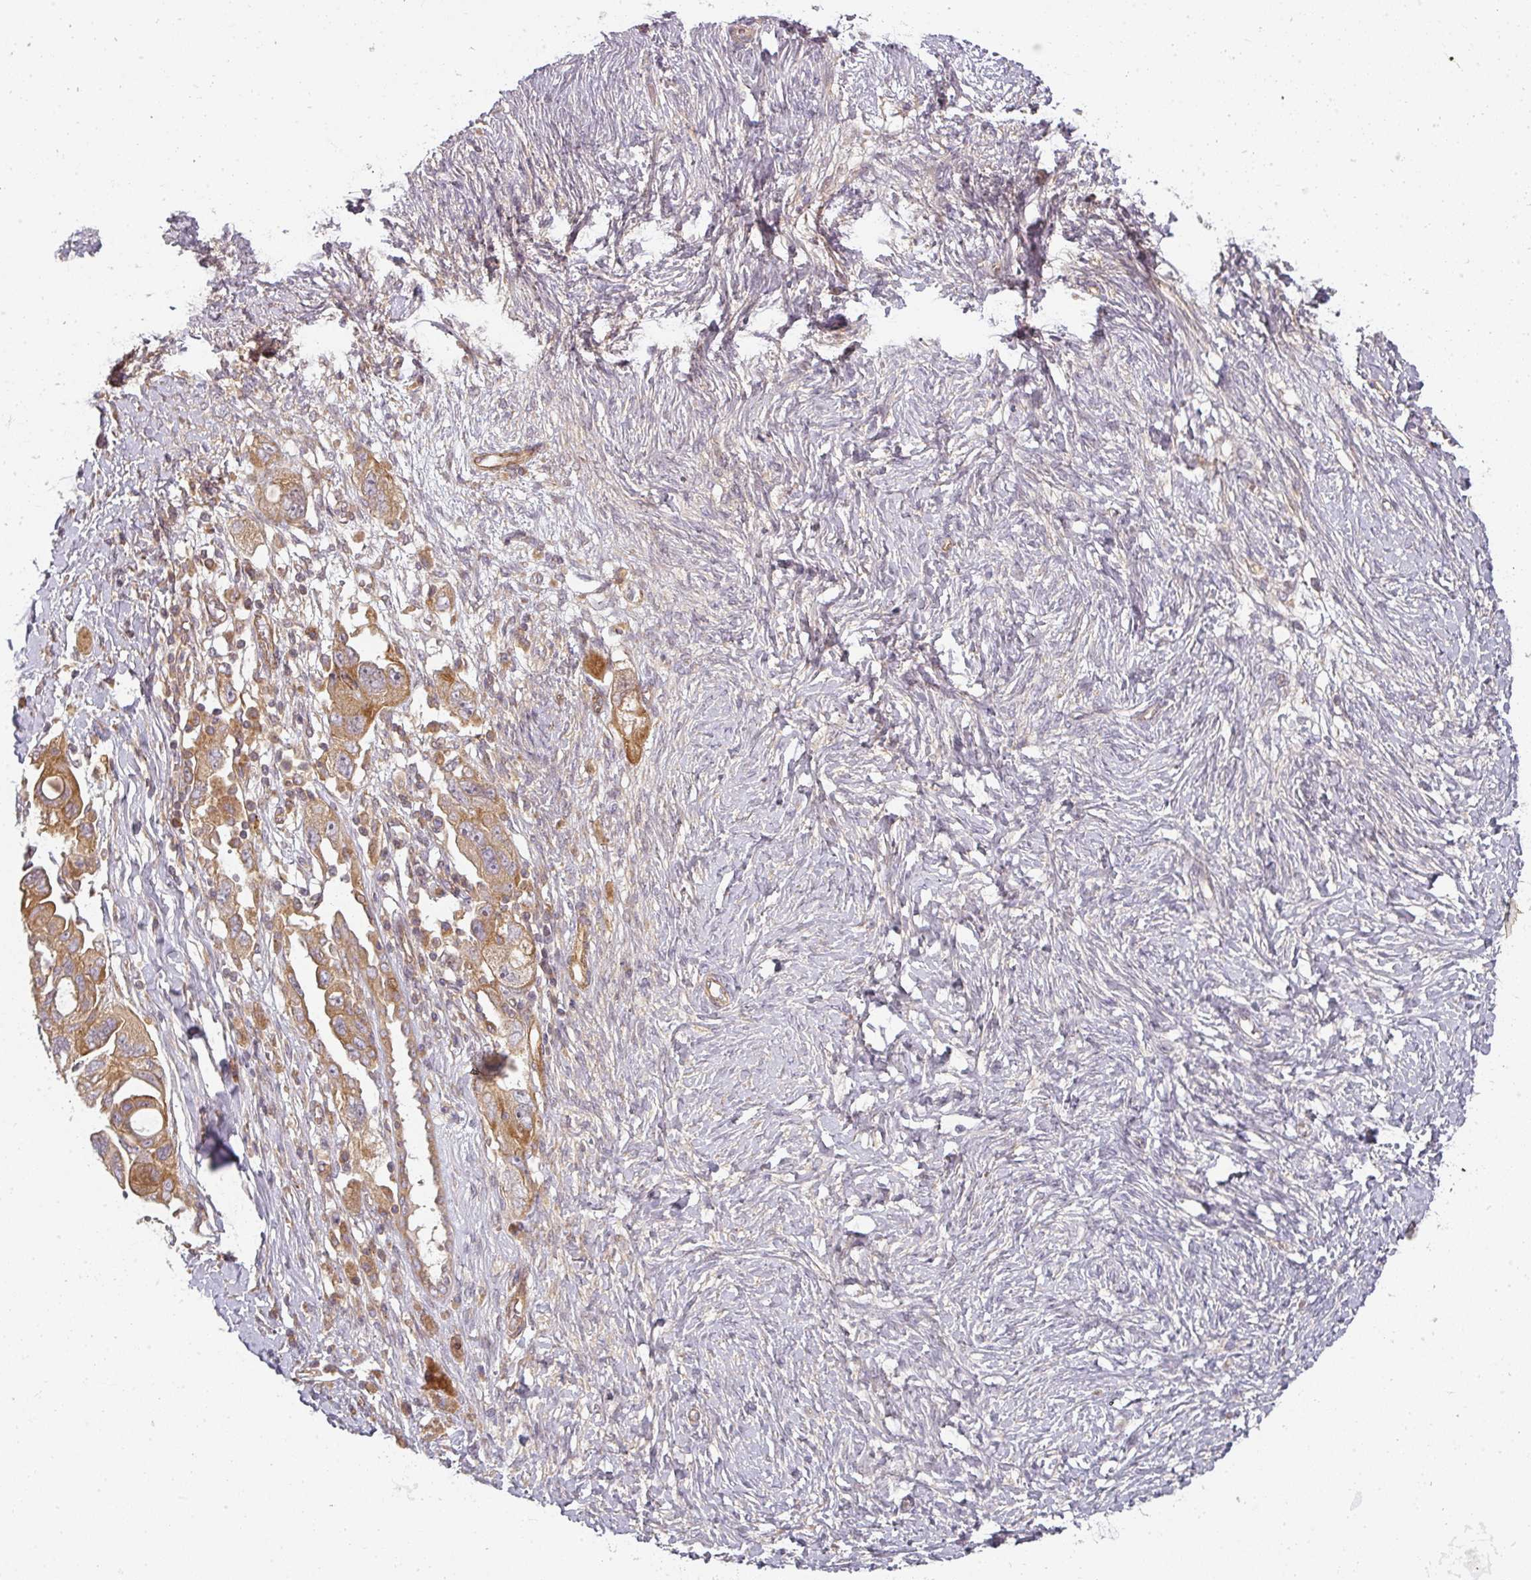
{"staining": {"intensity": "moderate", "quantity": ">75%", "location": "cytoplasmic/membranous"}, "tissue": "ovarian cancer", "cell_type": "Tumor cells", "image_type": "cancer", "snomed": [{"axis": "morphology", "description": "Carcinoma, NOS"}, {"axis": "morphology", "description": "Cystadenocarcinoma, serous, NOS"}, {"axis": "topography", "description": "Ovary"}], "caption": "Tumor cells reveal medium levels of moderate cytoplasmic/membranous staining in about >75% of cells in human ovarian cancer. (DAB (3,3'-diaminobenzidine) IHC with brightfield microscopy, high magnification).", "gene": "CNOT1", "patient": {"sex": "female", "age": 69}}